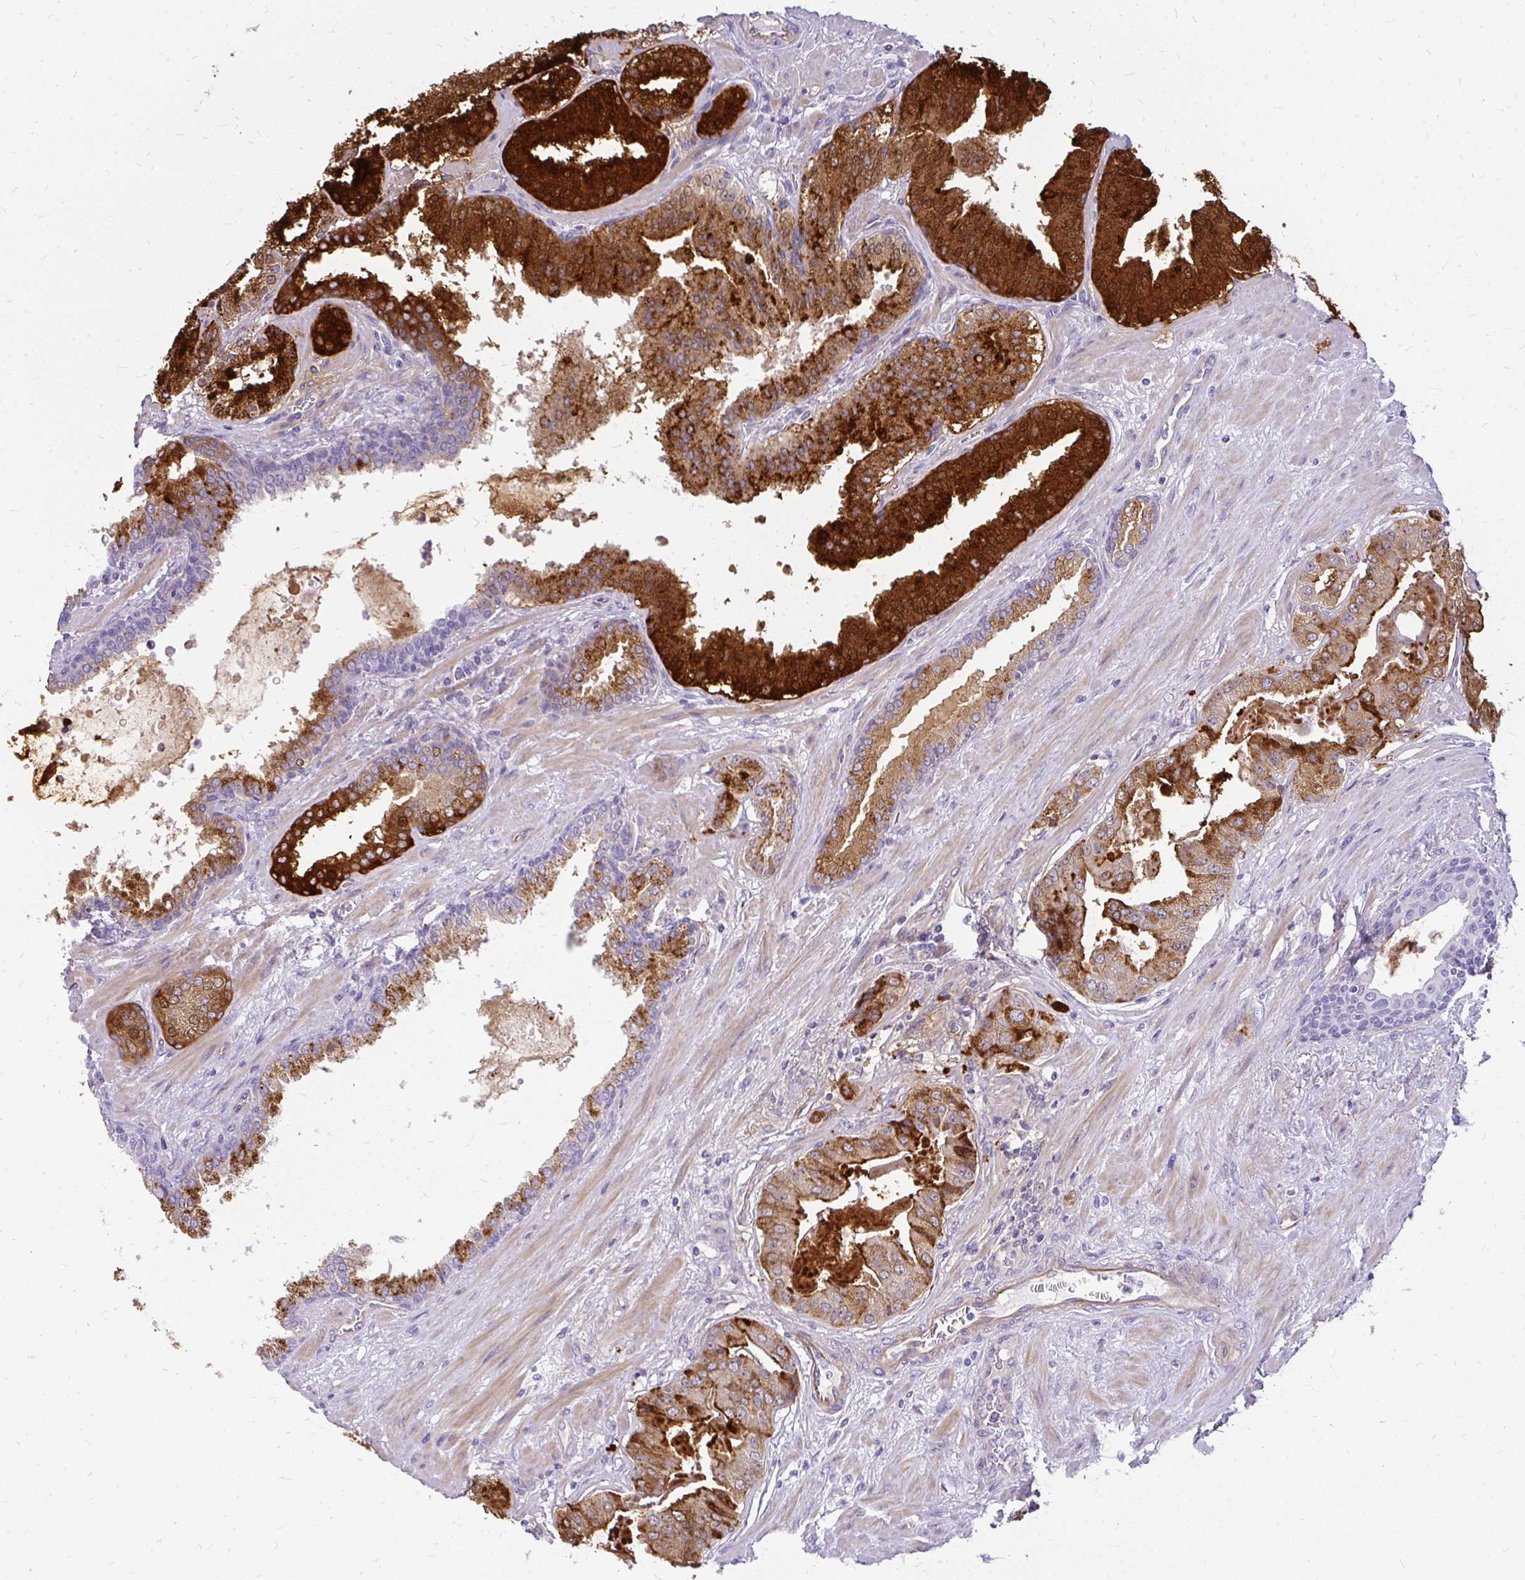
{"staining": {"intensity": "strong", "quantity": ">75%", "location": "cytoplasmic/membranous,nuclear"}, "tissue": "prostate cancer", "cell_type": "Tumor cells", "image_type": "cancer", "snomed": [{"axis": "morphology", "description": "Adenocarcinoma, High grade"}, {"axis": "topography", "description": "Prostate"}], "caption": "Prostate cancer (adenocarcinoma (high-grade)) stained with a protein marker displays strong staining in tumor cells.", "gene": "FAM83C", "patient": {"sex": "male", "age": 63}}